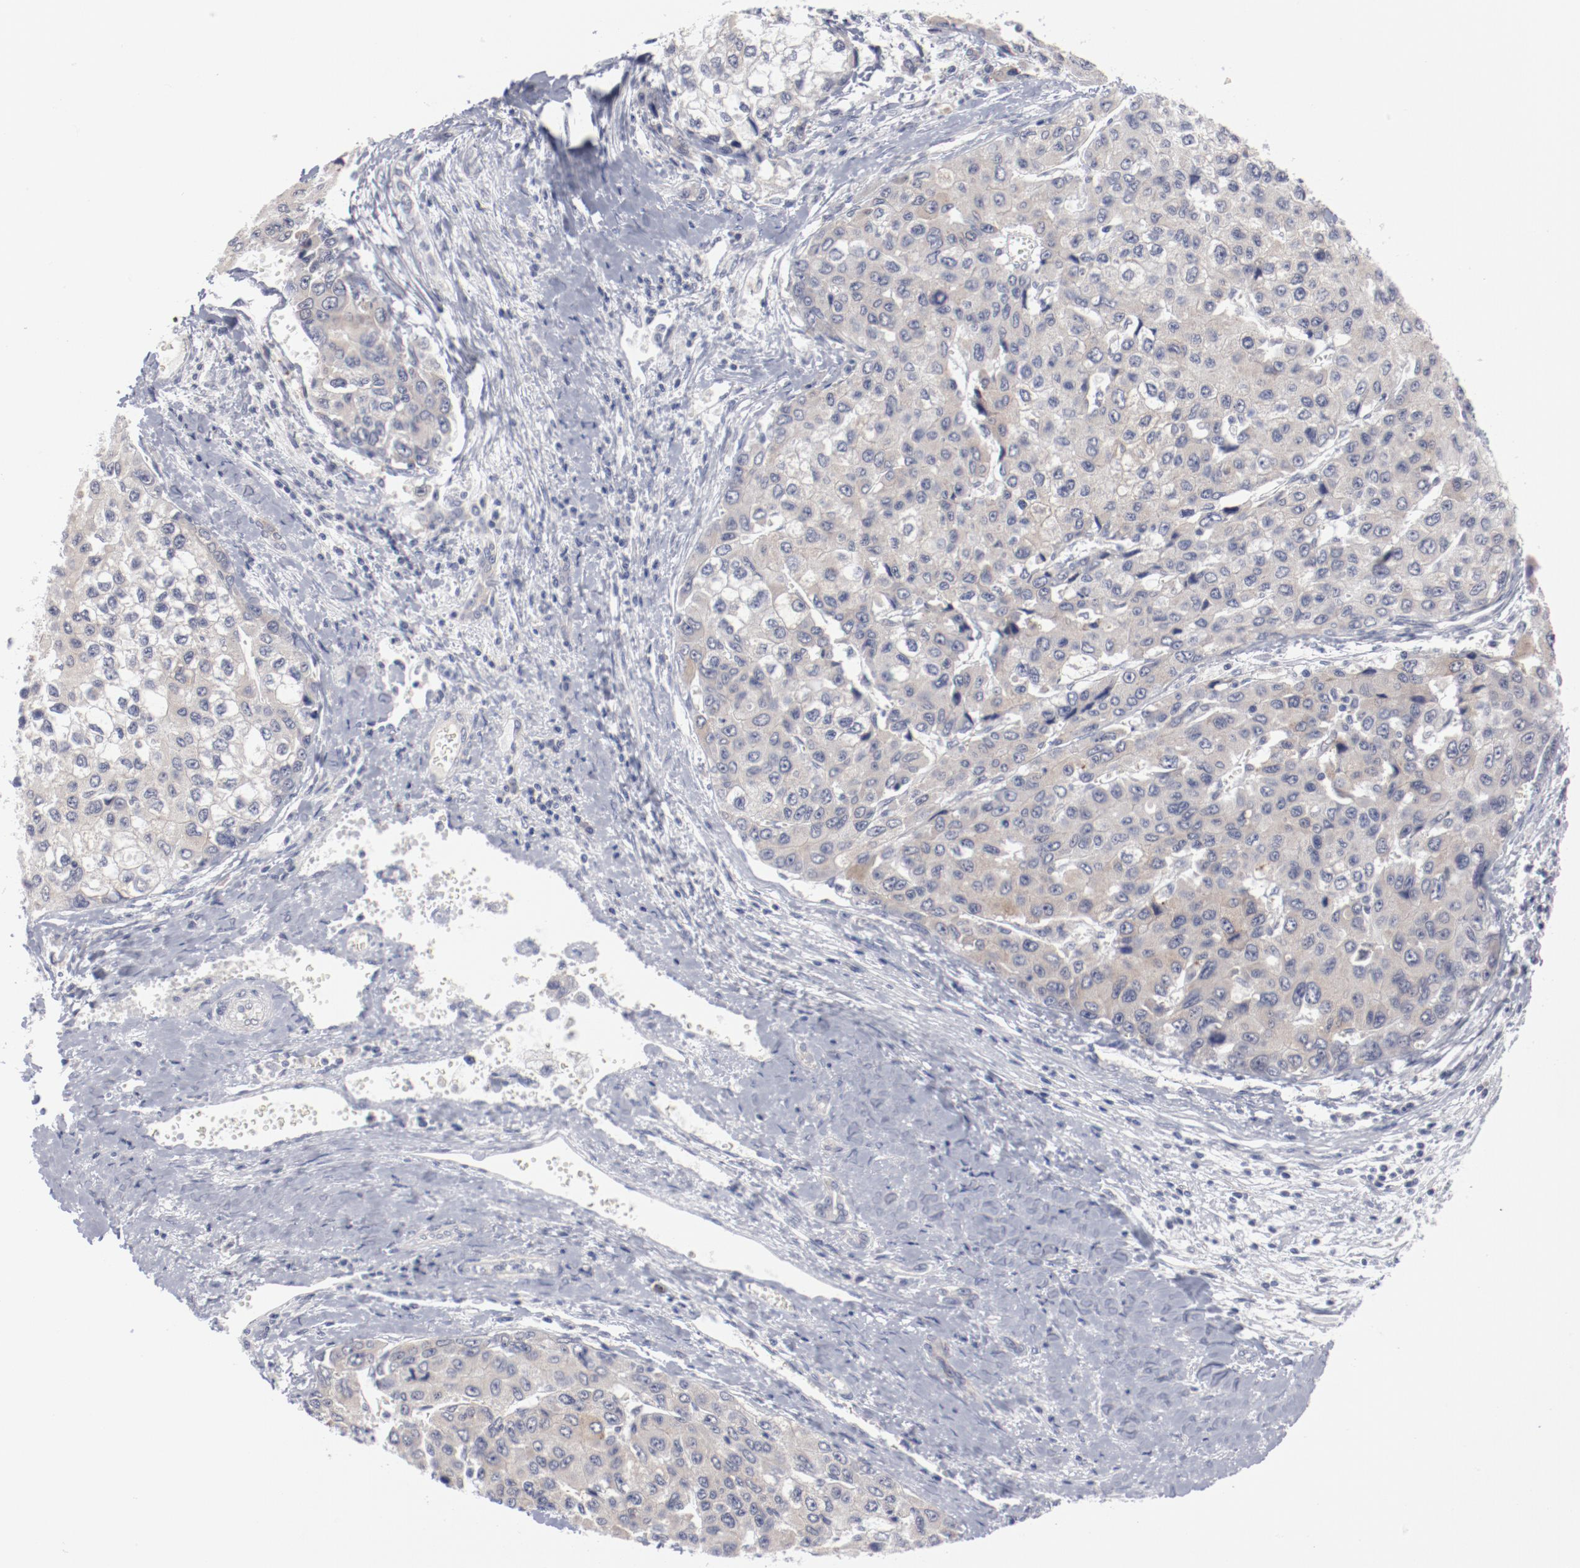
{"staining": {"intensity": "weak", "quantity": "<25%", "location": "cytoplasmic/membranous"}, "tissue": "liver cancer", "cell_type": "Tumor cells", "image_type": "cancer", "snomed": [{"axis": "morphology", "description": "Carcinoma, Hepatocellular, NOS"}, {"axis": "topography", "description": "Liver"}], "caption": "Immunohistochemistry image of human liver cancer (hepatocellular carcinoma) stained for a protein (brown), which reveals no expression in tumor cells.", "gene": "SH3BGR", "patient": {"sex": "female", "age": 66}}